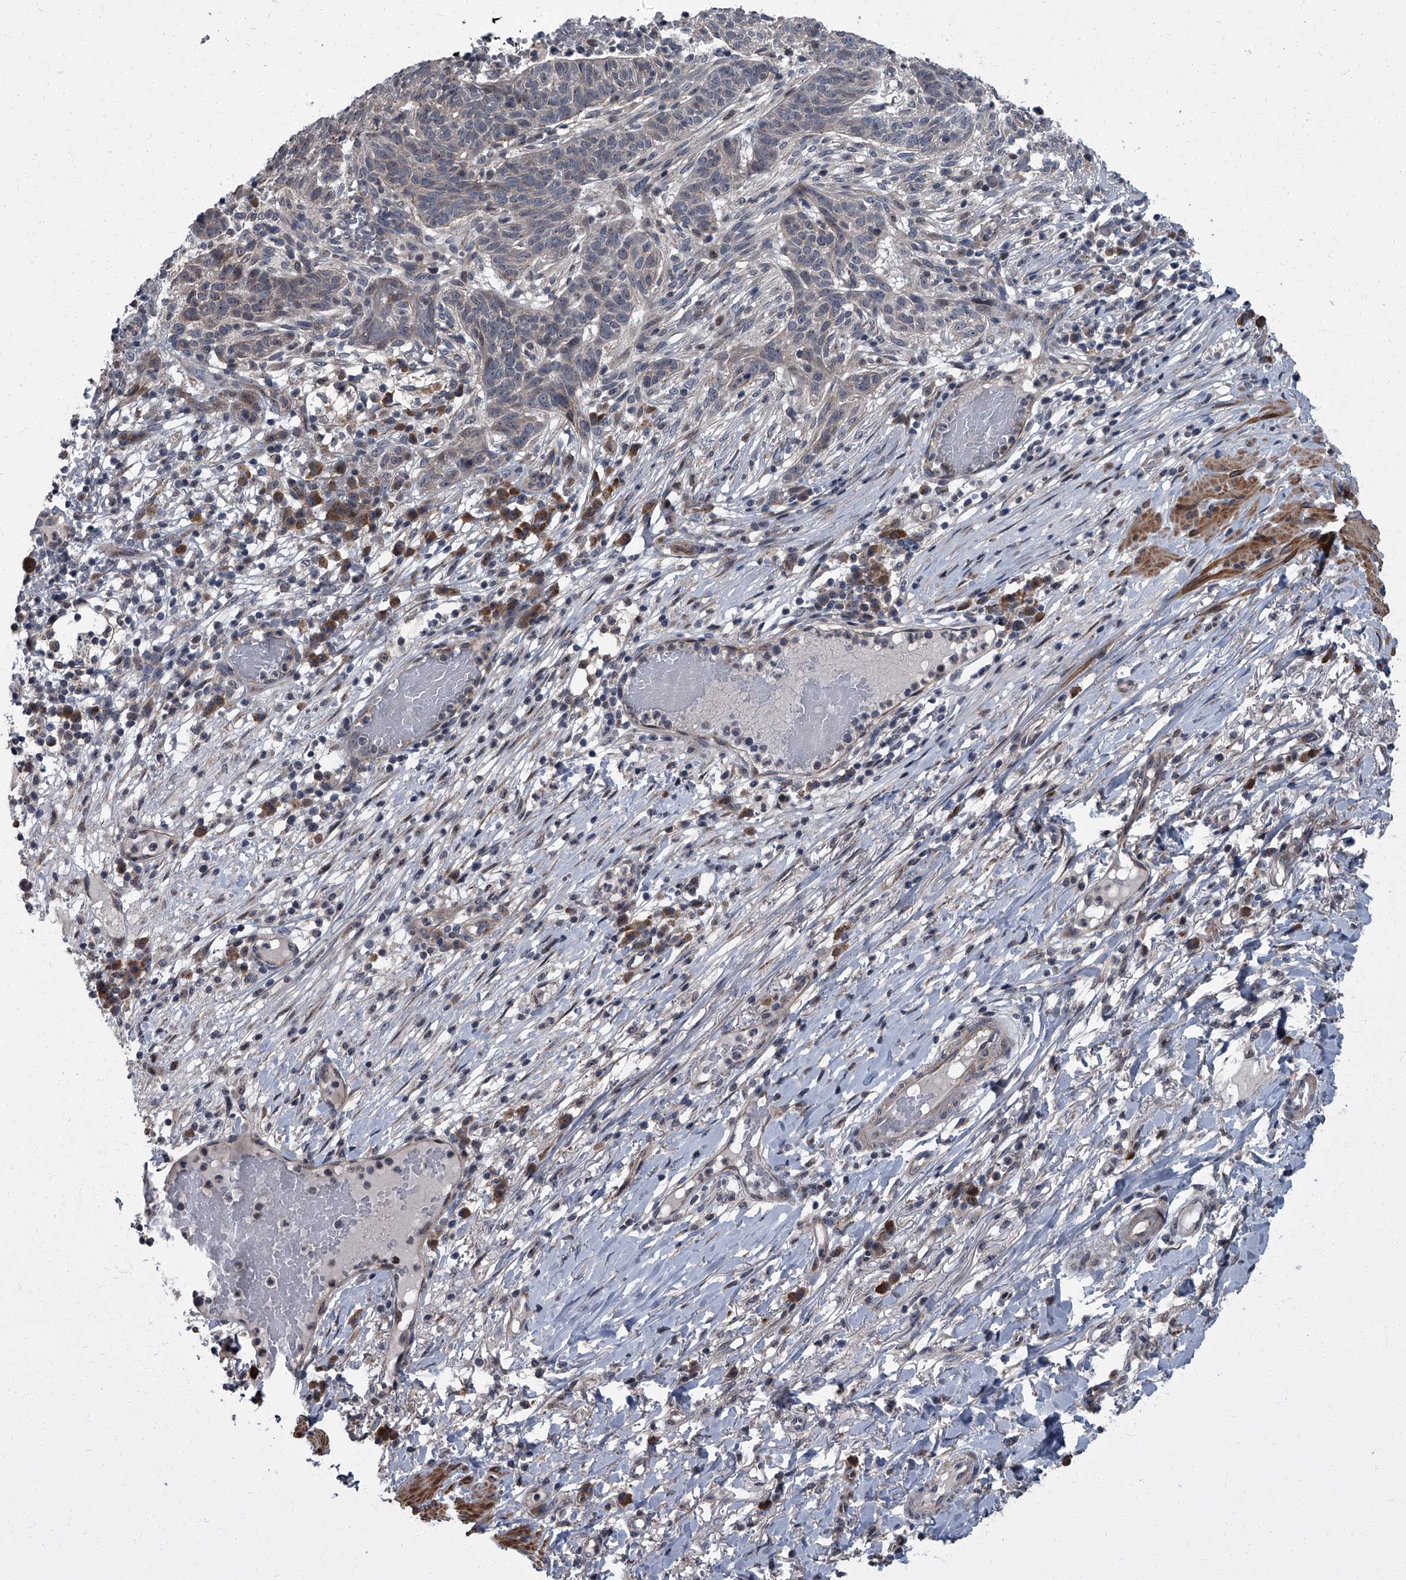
{"staining": {"intensity": "negative", "quantity": "none", "location": "none"}, "tissue": "skin cancer", "cell_type": "Tumor cells", "image_type": "cancer", "snomed": [{"axis": "morphology", "description": "Normal tissue, NOS"}, {"axis": "morphology", "description": "Basal cell carcinoma"}, {"axis": "topography", "description": "Skin"}], "caption": "DAB immunohistochemical staining of human skin cancer reveals no significant staining in tumor cells.", "gene": "ZNF274", "patient": {"sex": "male", "age": 64}}